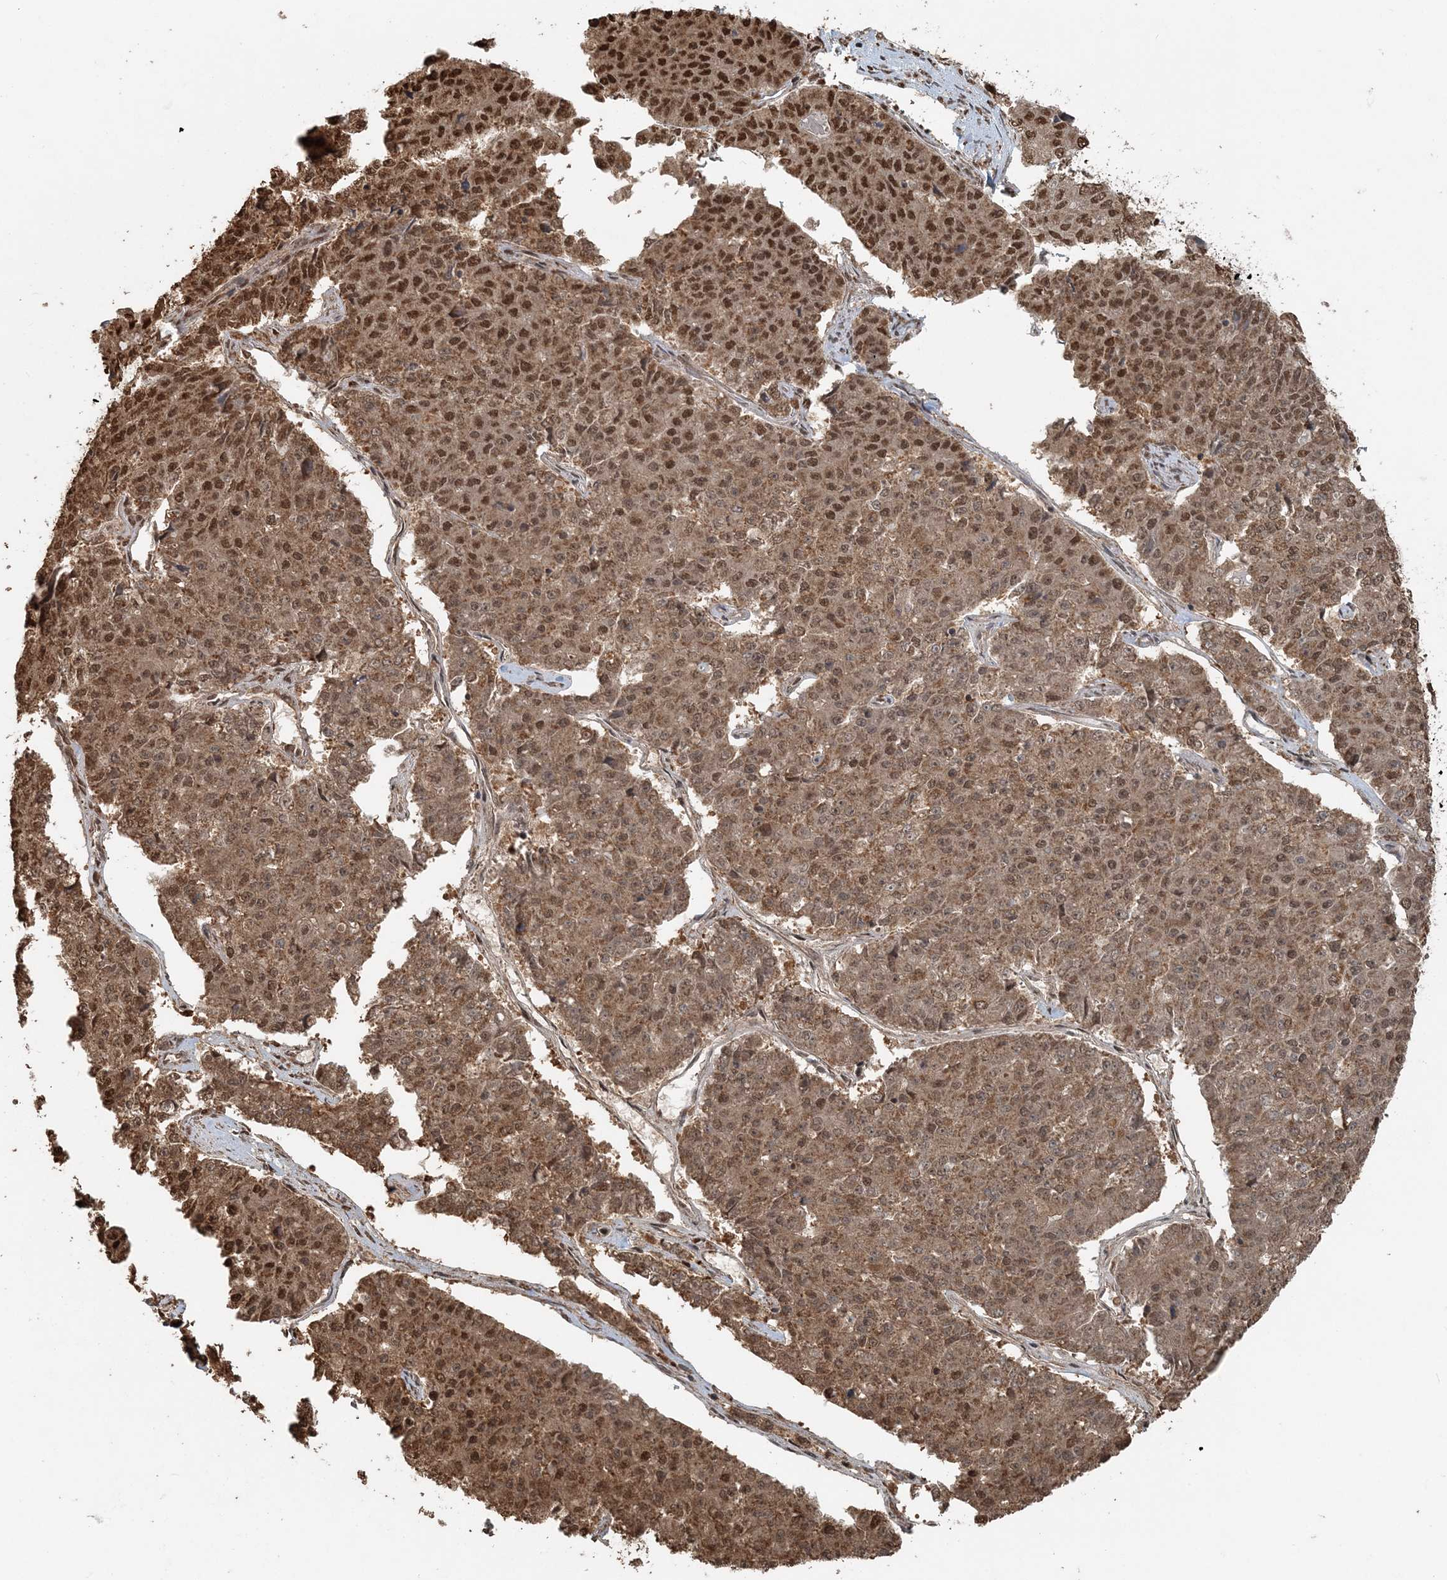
{"staining": {"intensity": "moderate", "quantity": ">75%", "location": "cytoplasmic/membranous,nuclear"}, "tissue": "pancreatic cancer", "cell_type": "Tumor cells", "image_type": "cancer", "snomed": [{"axis": "morphology", "description": "Adenocarcinoma, NOS"}, {"axis": "topography", "description": "Pancreas"}], "caption": "The immunohistochemical stain highlights moderate cytoplasmic/membranous and nuclear positivity in tumor cells of pancreatic cancer (adenocarcinoma) tissue. Immunohistochemistry (ihc) stains the protein in brown and the nuclei are stained blue.", "gene": "ARHGAP35", "patient": {"sex": "male", "age": 50}}